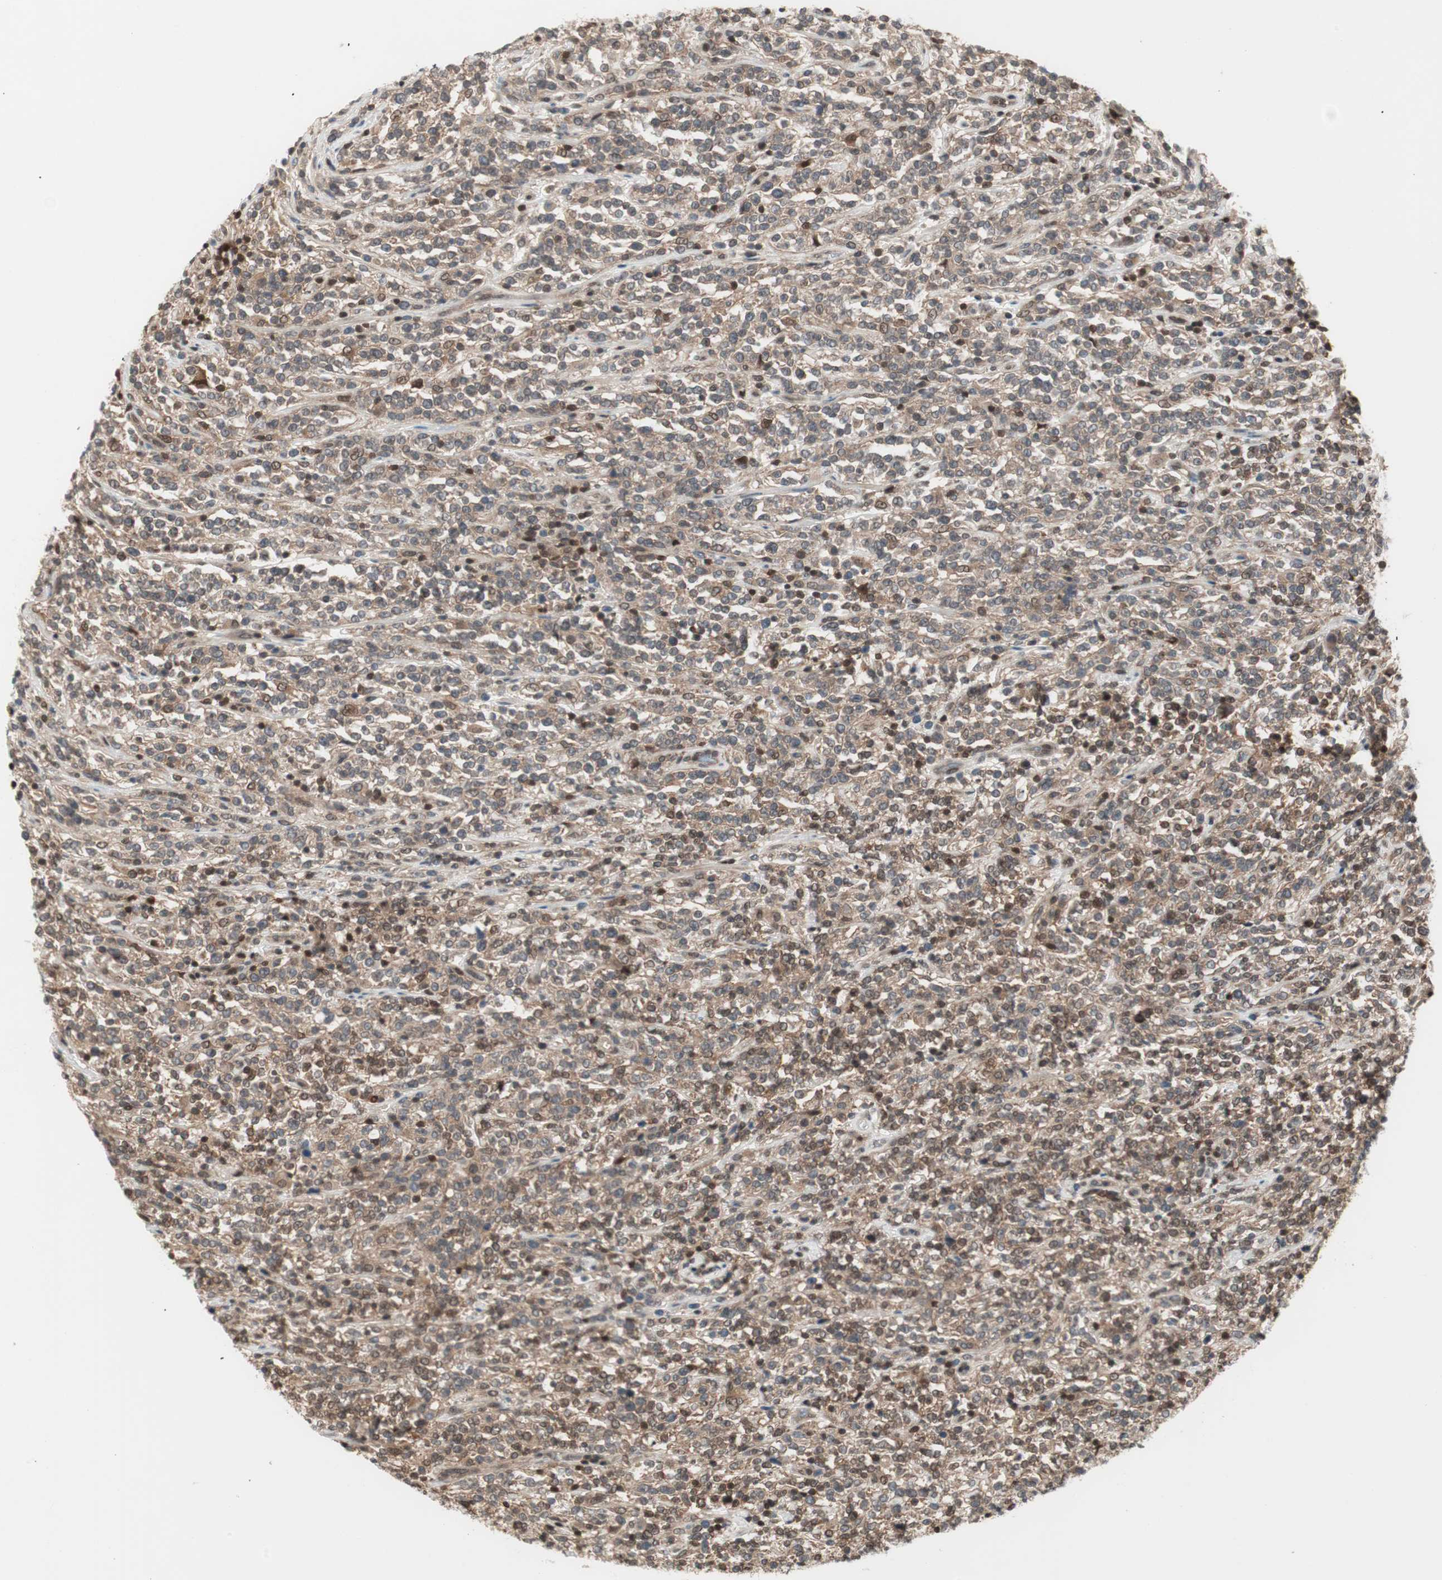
{"staining": {"intensity": "moderate", "quantity": ">75%", "location": "cytoplasmic/membranous"}, "tissue": "lymphoma", "cell_type": "Tumor cells", "image_type": "cancer", "snomed": [{"axis": "morphology", "description": "Malignant lymphoma, non-Hodgkin's type, High grade"}, {"axis": "topography", "description": "Soft tissue"}], "caption": "Immunohistochemical staining of human high-grade malignant lymphoma, non-Hodgkin's type demonstrates medium levels of moderate cytoplasmic/membranous protein staining in about >75% of tumor cells.", "gene": "UBE2I", "patient": {"sex": "male", "age": 18}}